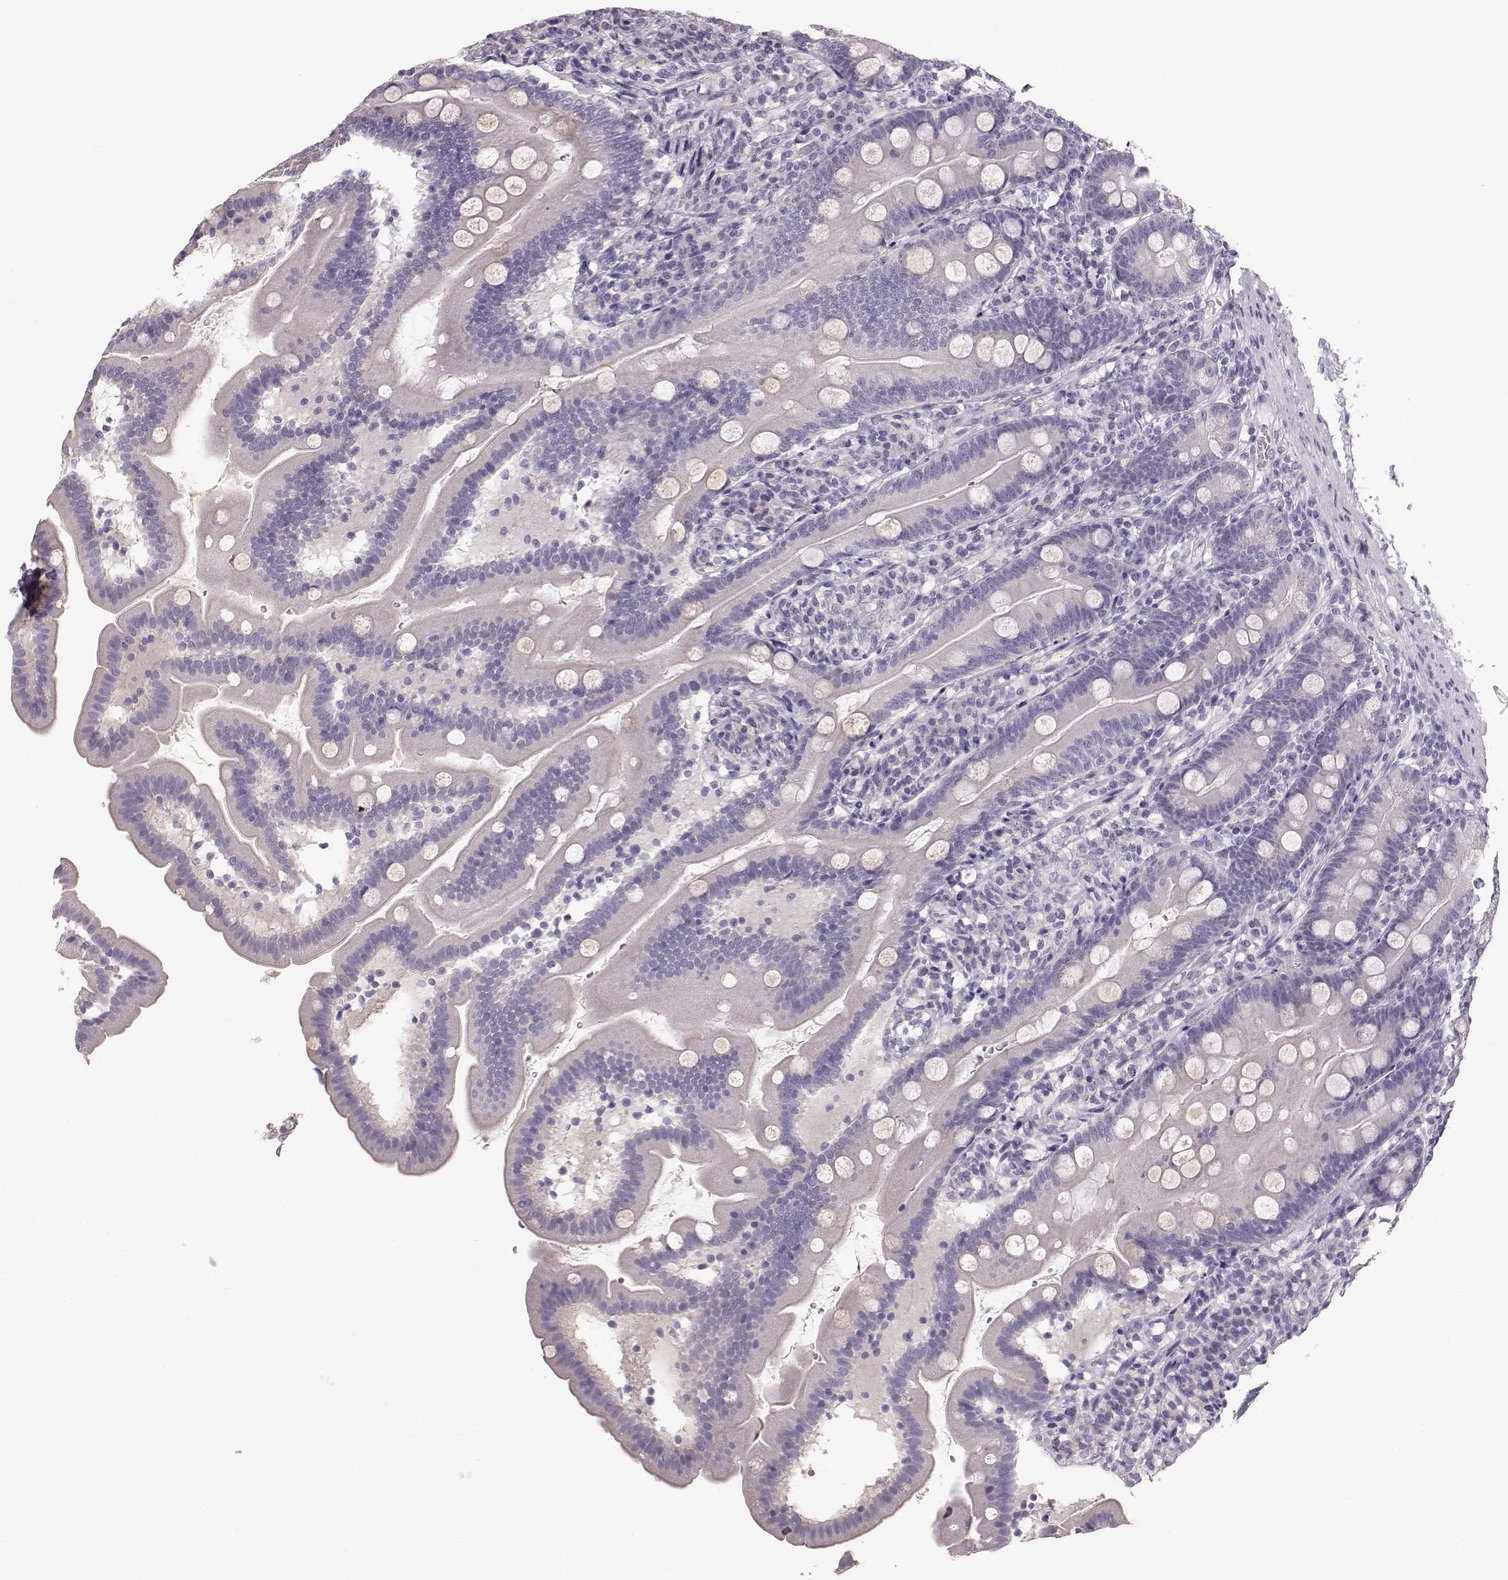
{"staining": {"intensity": "negative", "quantity": "none", "location": "none"}, "tissue": "duodenum", "cell_type": "Glandular cells", "image_type": "normal", "snomed": [{"axis": "morphology", "description": "Normal tissue, NOS"}, {"axis": "topography", "description": "Duodenum"}], "caption": "Glandular cells are negative for brown protein staining in unremarkable duodenum. The staining is performed using DAB brown chromogen with nuclei counter-stained in using hematoxylin.", "gene": "OIP5", "patient": {"sex": "female", "age": 67}}